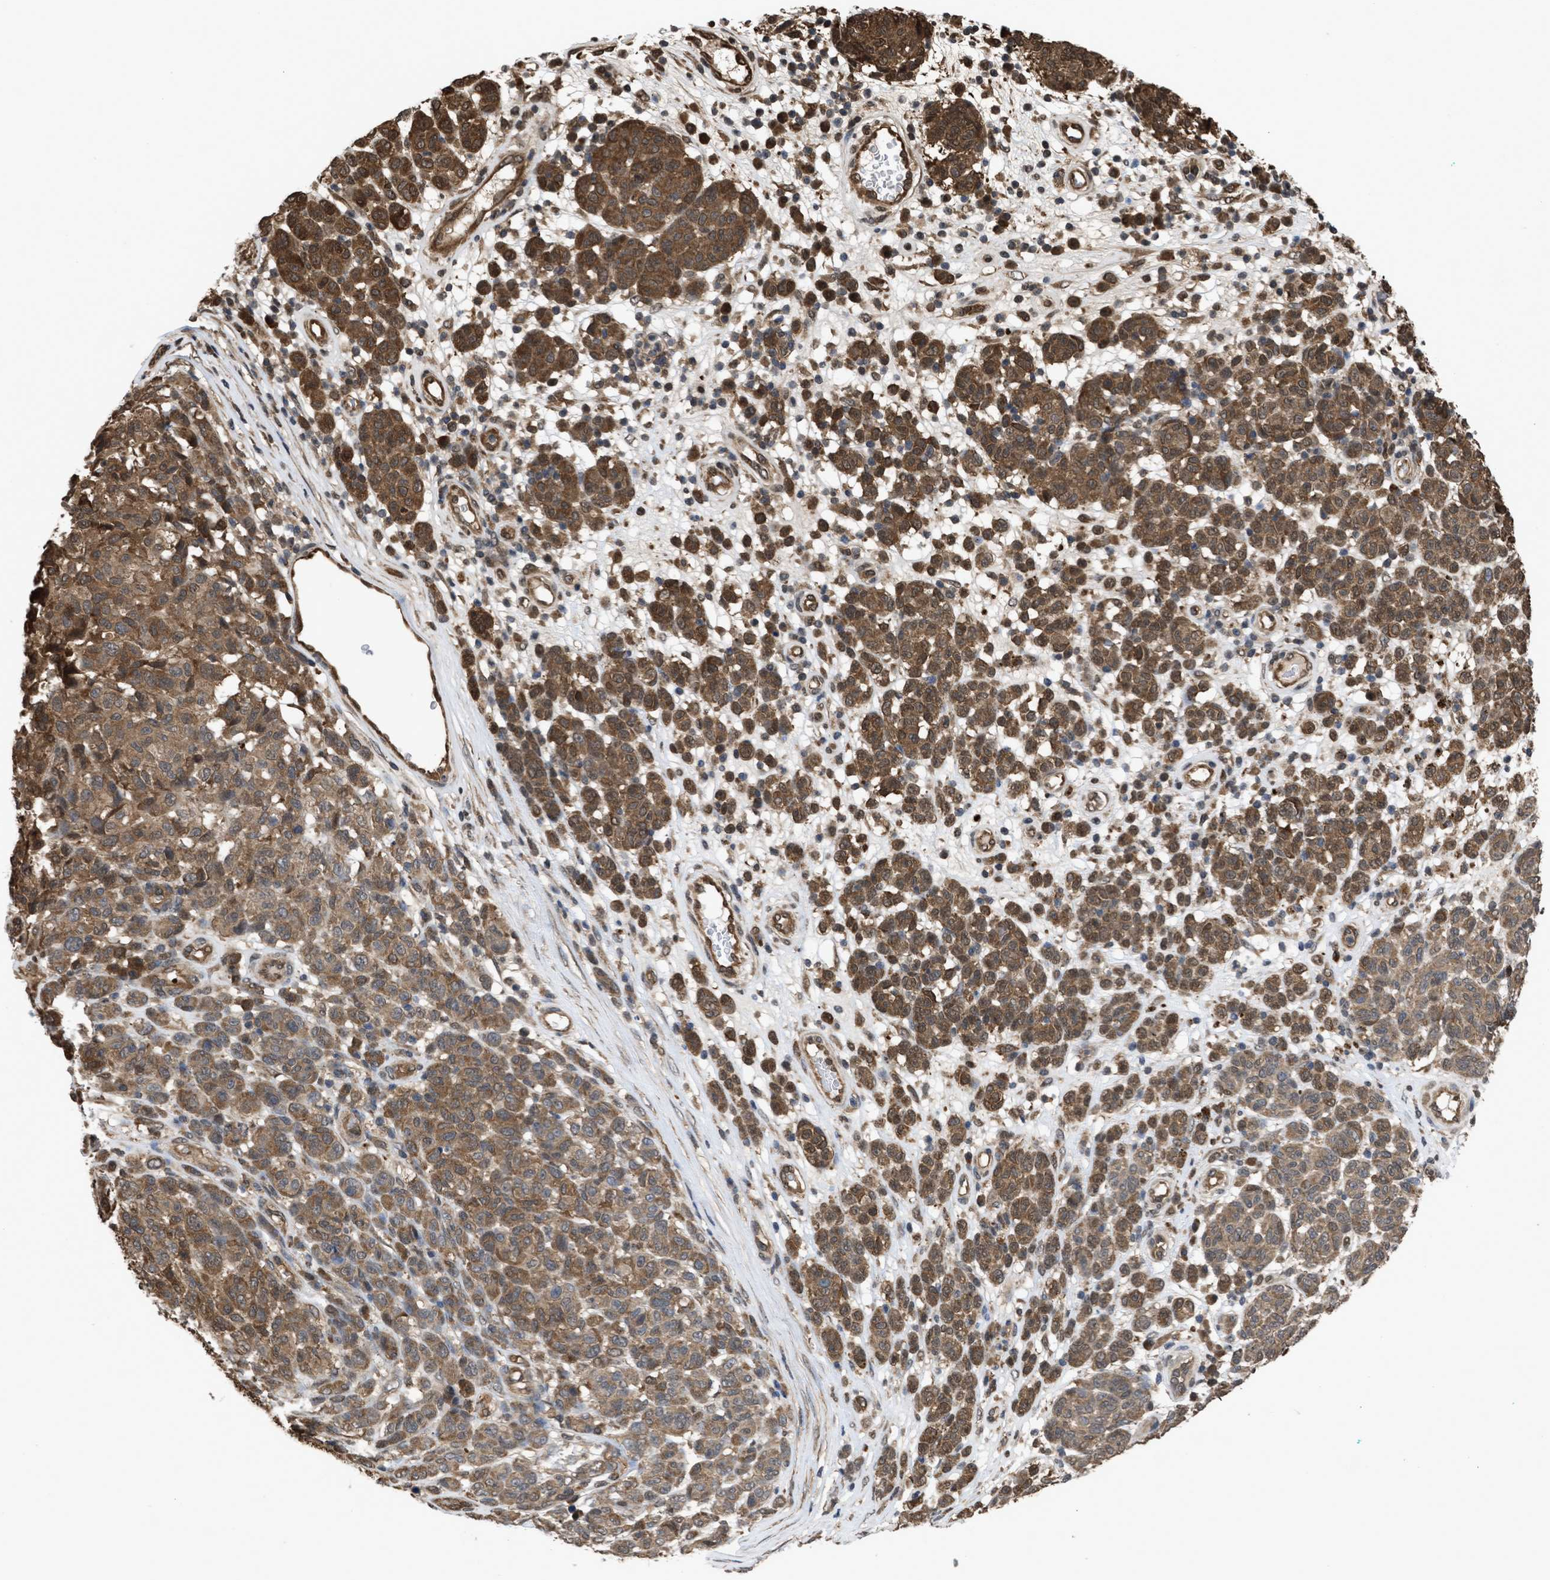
{"staining": {"intensity": "moderate", "quantity": ">75%", "location": "cytoplasmic/membranous"}, "tissue": "melanoma", "cell_type": "Tumor cells", "image_type": "cancer", "snomed": [{"axis": "morphology", "description": "Malignant melanoma, NOS"}, {"axis": "topography", "description": "Skin"}], "caption": "About >75% of tumor cells in malignant melanoma display moderate cytoplasmic/membranous protein expression as visualized by brown immunohistochemical staining.", "gene": "YWHAG", "patient": {"sex": "male", "age": 59}}